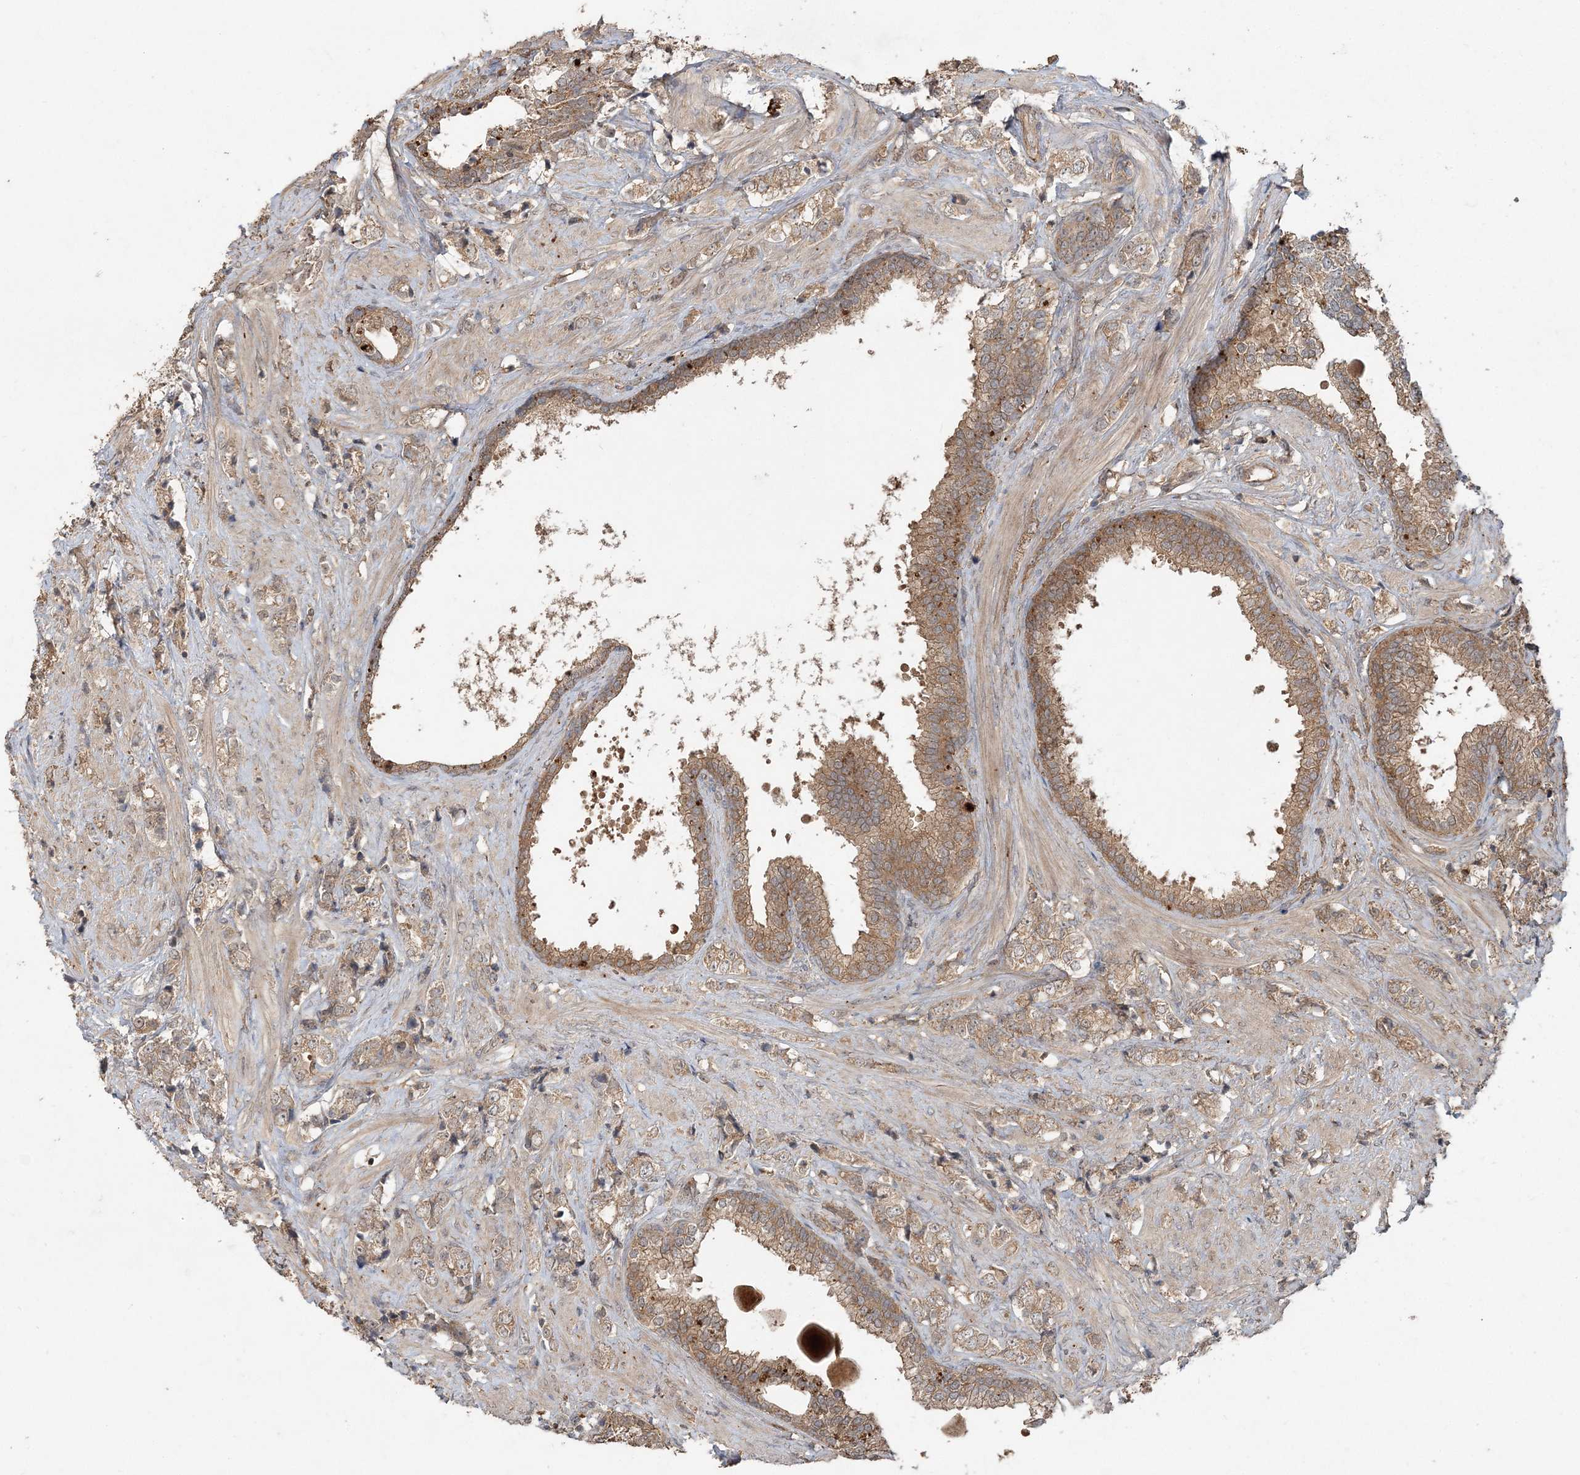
{"staining": {"intensity": "moderate", "quantity": ">75%", "location": "cytoplasmic/membranous"}, "tissue": "prostate cancer", "cell_type": "Tumor cells", "image_type": "cancer", "snomed": [{"axis": "morphology", "description": "Adenocarcinoma, High grade"}, {"axis": "topography", "description": "Prostate"}], "caption": "DAB (3,3'-diaminobenzidine) immunohistochemical staining of prostate high-grade adenocarcinoma exhibits moderate cytoplasmic/membranous protein expression in approximately >75% of tumor cells.", "gene": "SPRY1", "patient": {"sex": "male", "age": 69}}